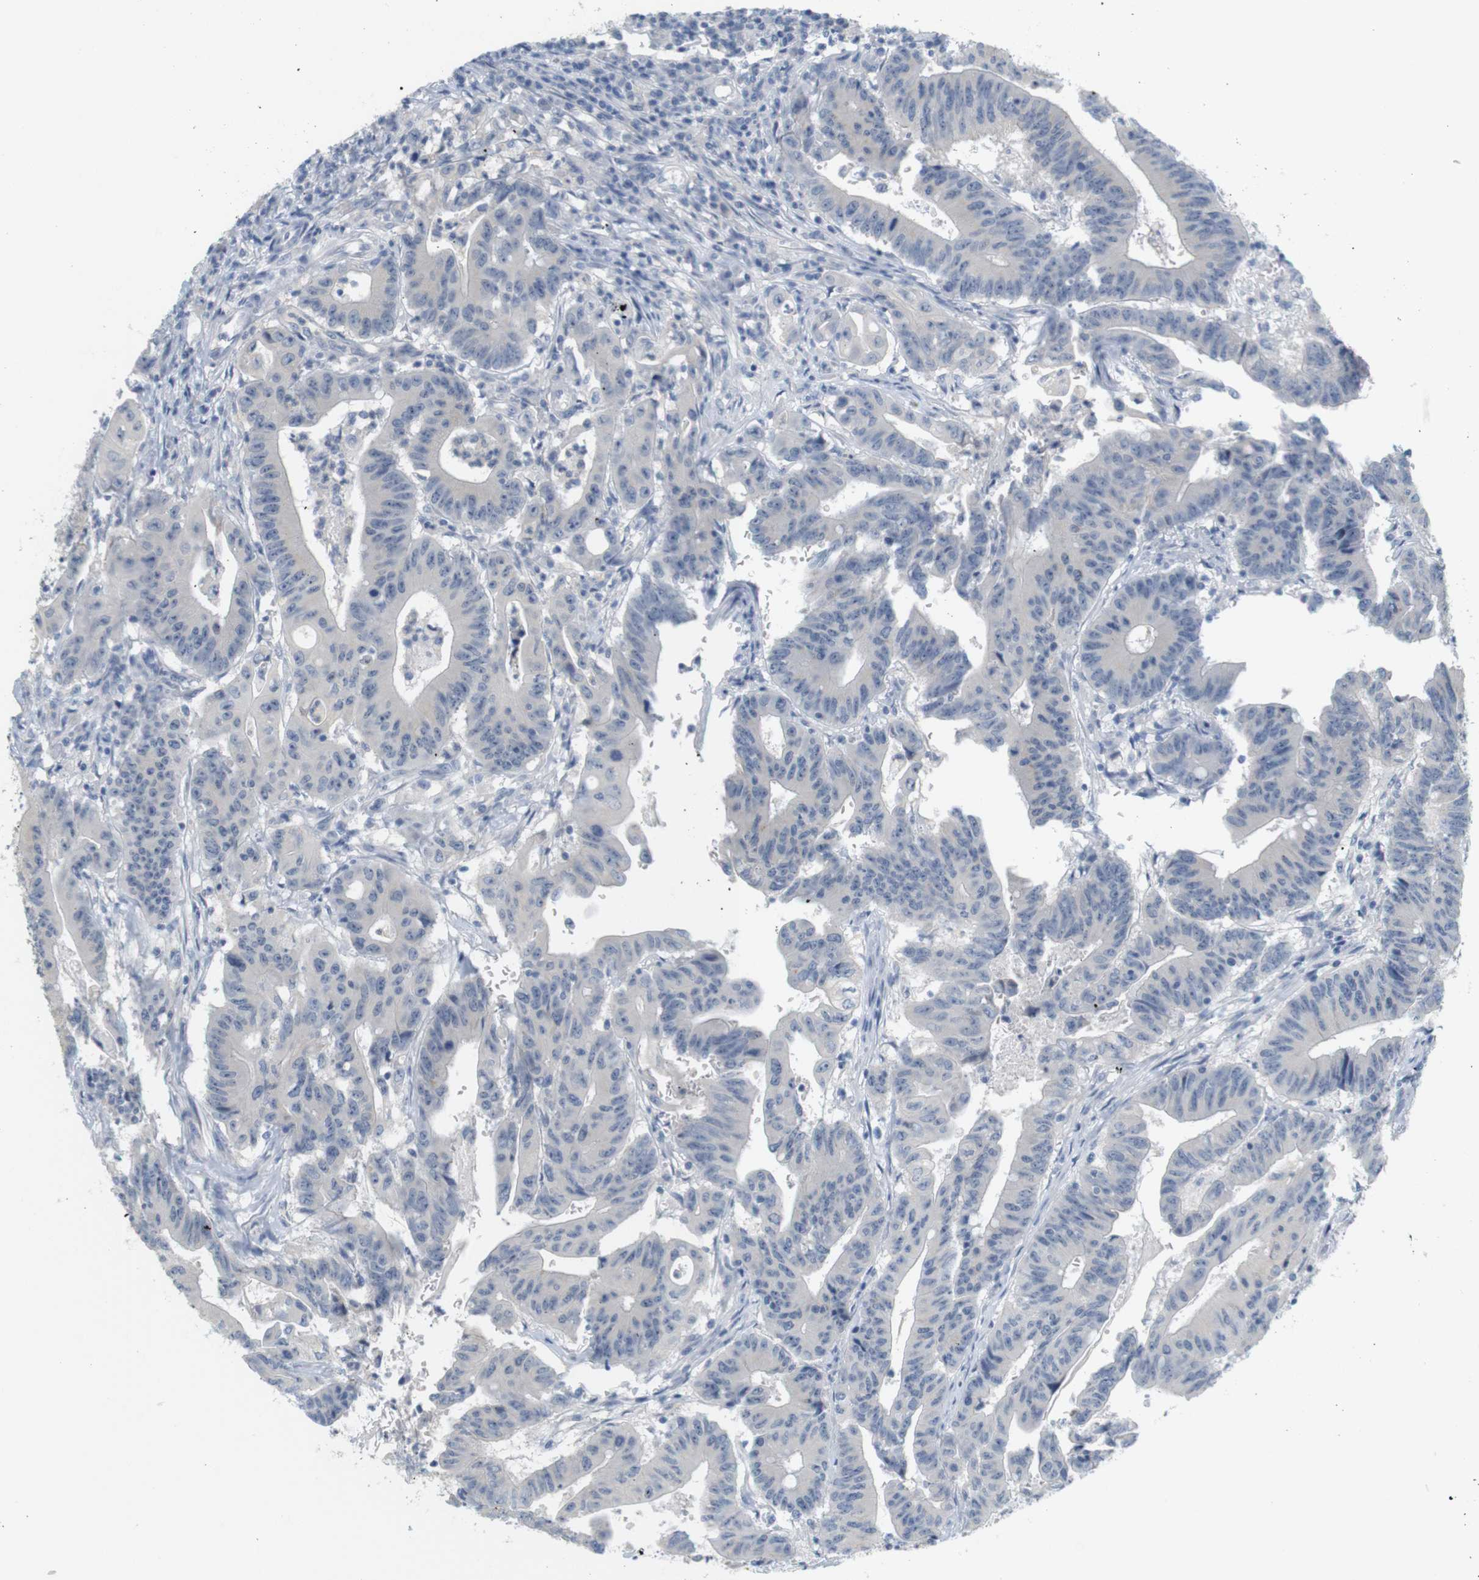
{"staining": {"intensity": "negative", "quantity": "none", "location": "none"}, "tissue": "colorectal cancer", "cell_type": "Tumor cells", "image_type": "cancer", "snomed": [{"axis": "morphology", "description": "Adenocarcinoma, NOS"}, {"axis": "topography", "description": "Colon"}], "caption": "Immunohistochemical staining of colorectal cancer (adenocarcinoma) shows no significant staining in tumor cells.", "gene": "LRRK2", "patient": {"sex": "male", "age": 45}}